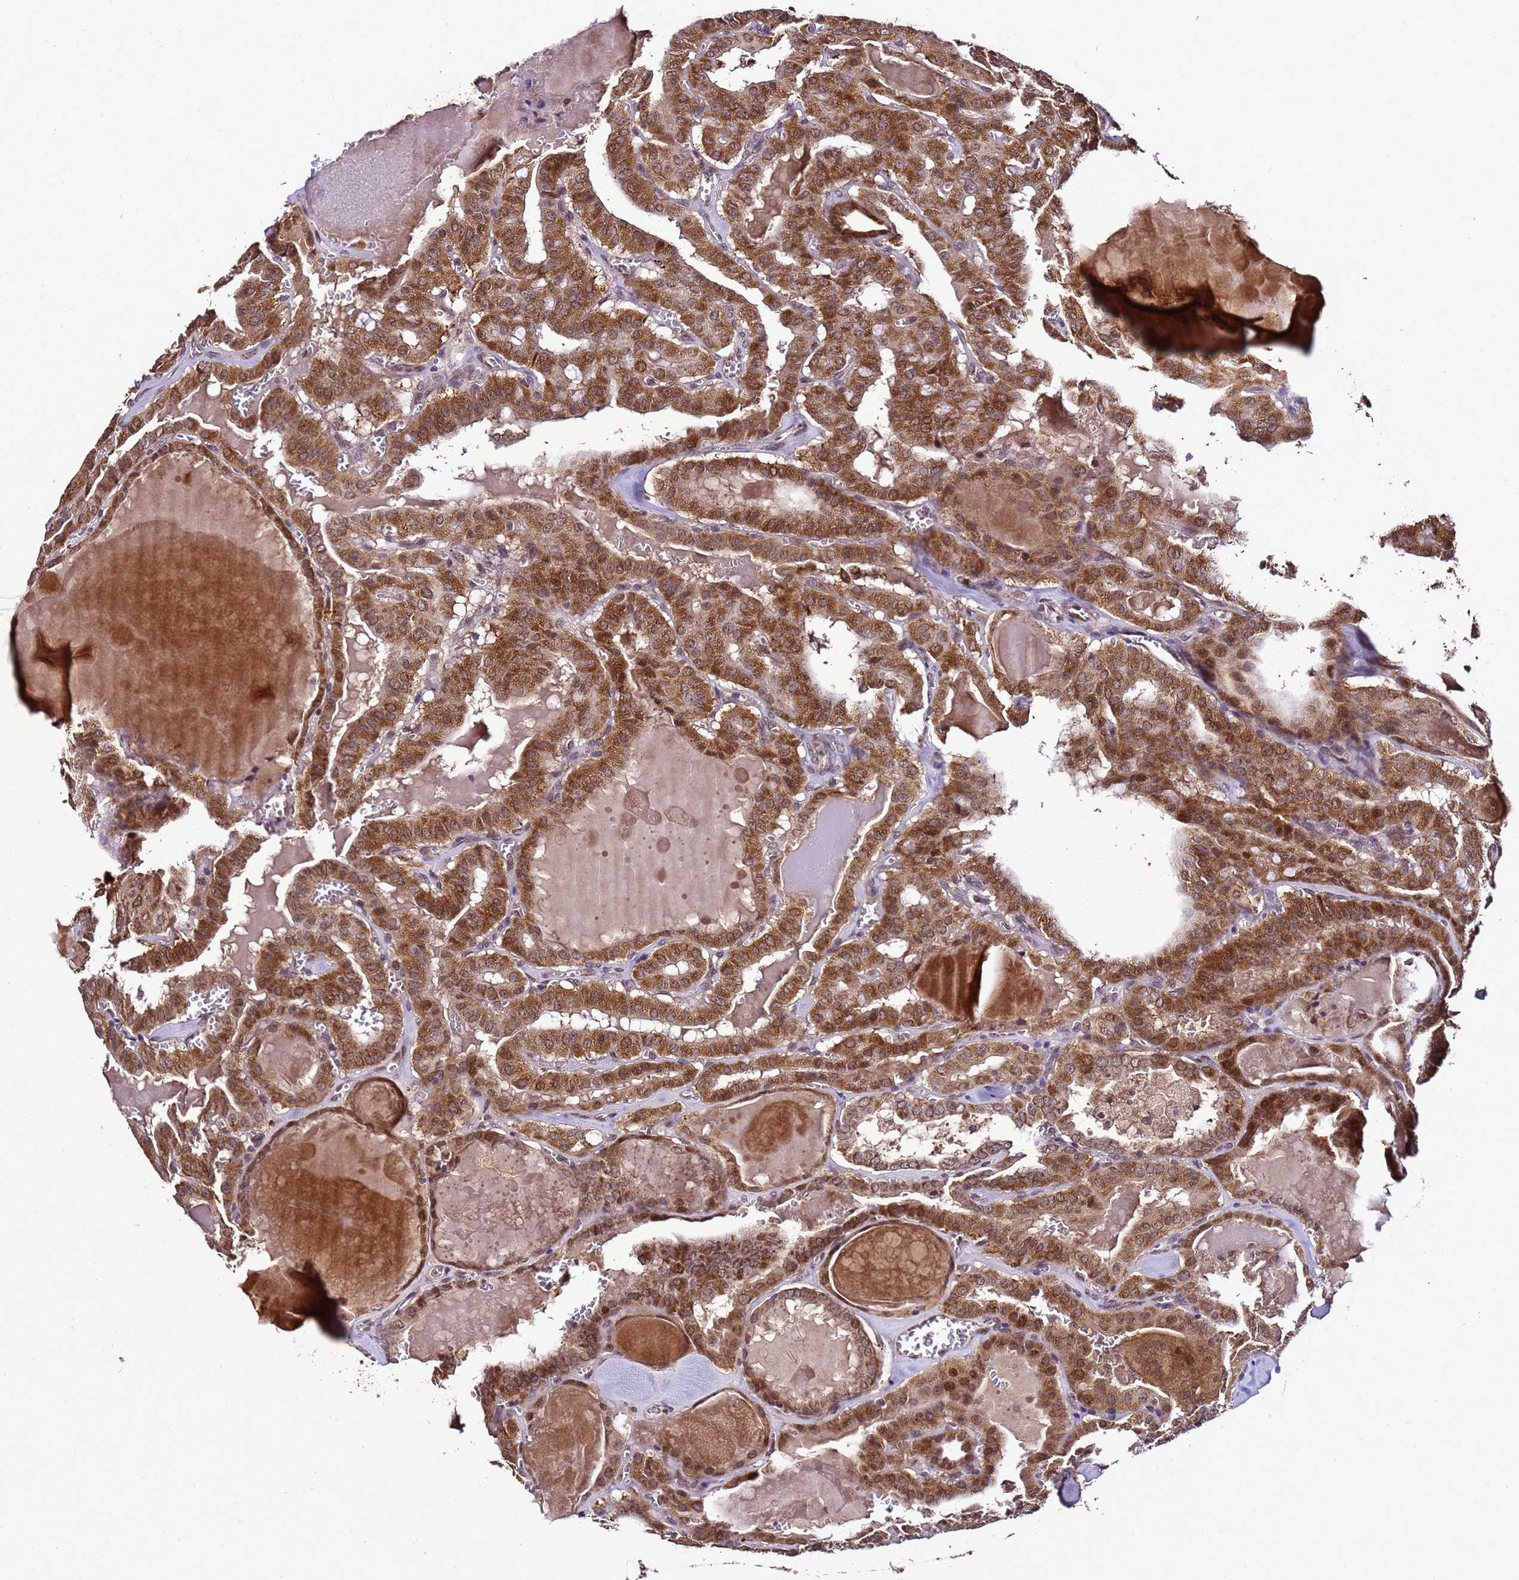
{"staining": {"intensity": "moderate", "quantity": ">75%", "location": "cytoplasmic/membranous,nuclear"}, "tissue": "thyroid cancer", "cell_type": "Tumor cells", "image_type": "cancer", "snomed": [{"axis": "morphology", "description": "Papillary adenocarcinoma, NOS"}, {"axis": "topography", "description": "Thyroid gland"}], "caption": "IHC (DAB (3,3'-diaminobenzidine)) staining of human thyroid cancer reveals moderate cytoplasmic/membranous and nuclear protein positivity in approximately >75% of tumor cells. The protein of interest is stained brown, and the nuclei are stained in blue (DAB (3,3'-diaminobenzidine) IHC with brightfield microscopy, high magnification).", "gene": "ZNF329", "patient": {"sex": "male", "age": 52}}